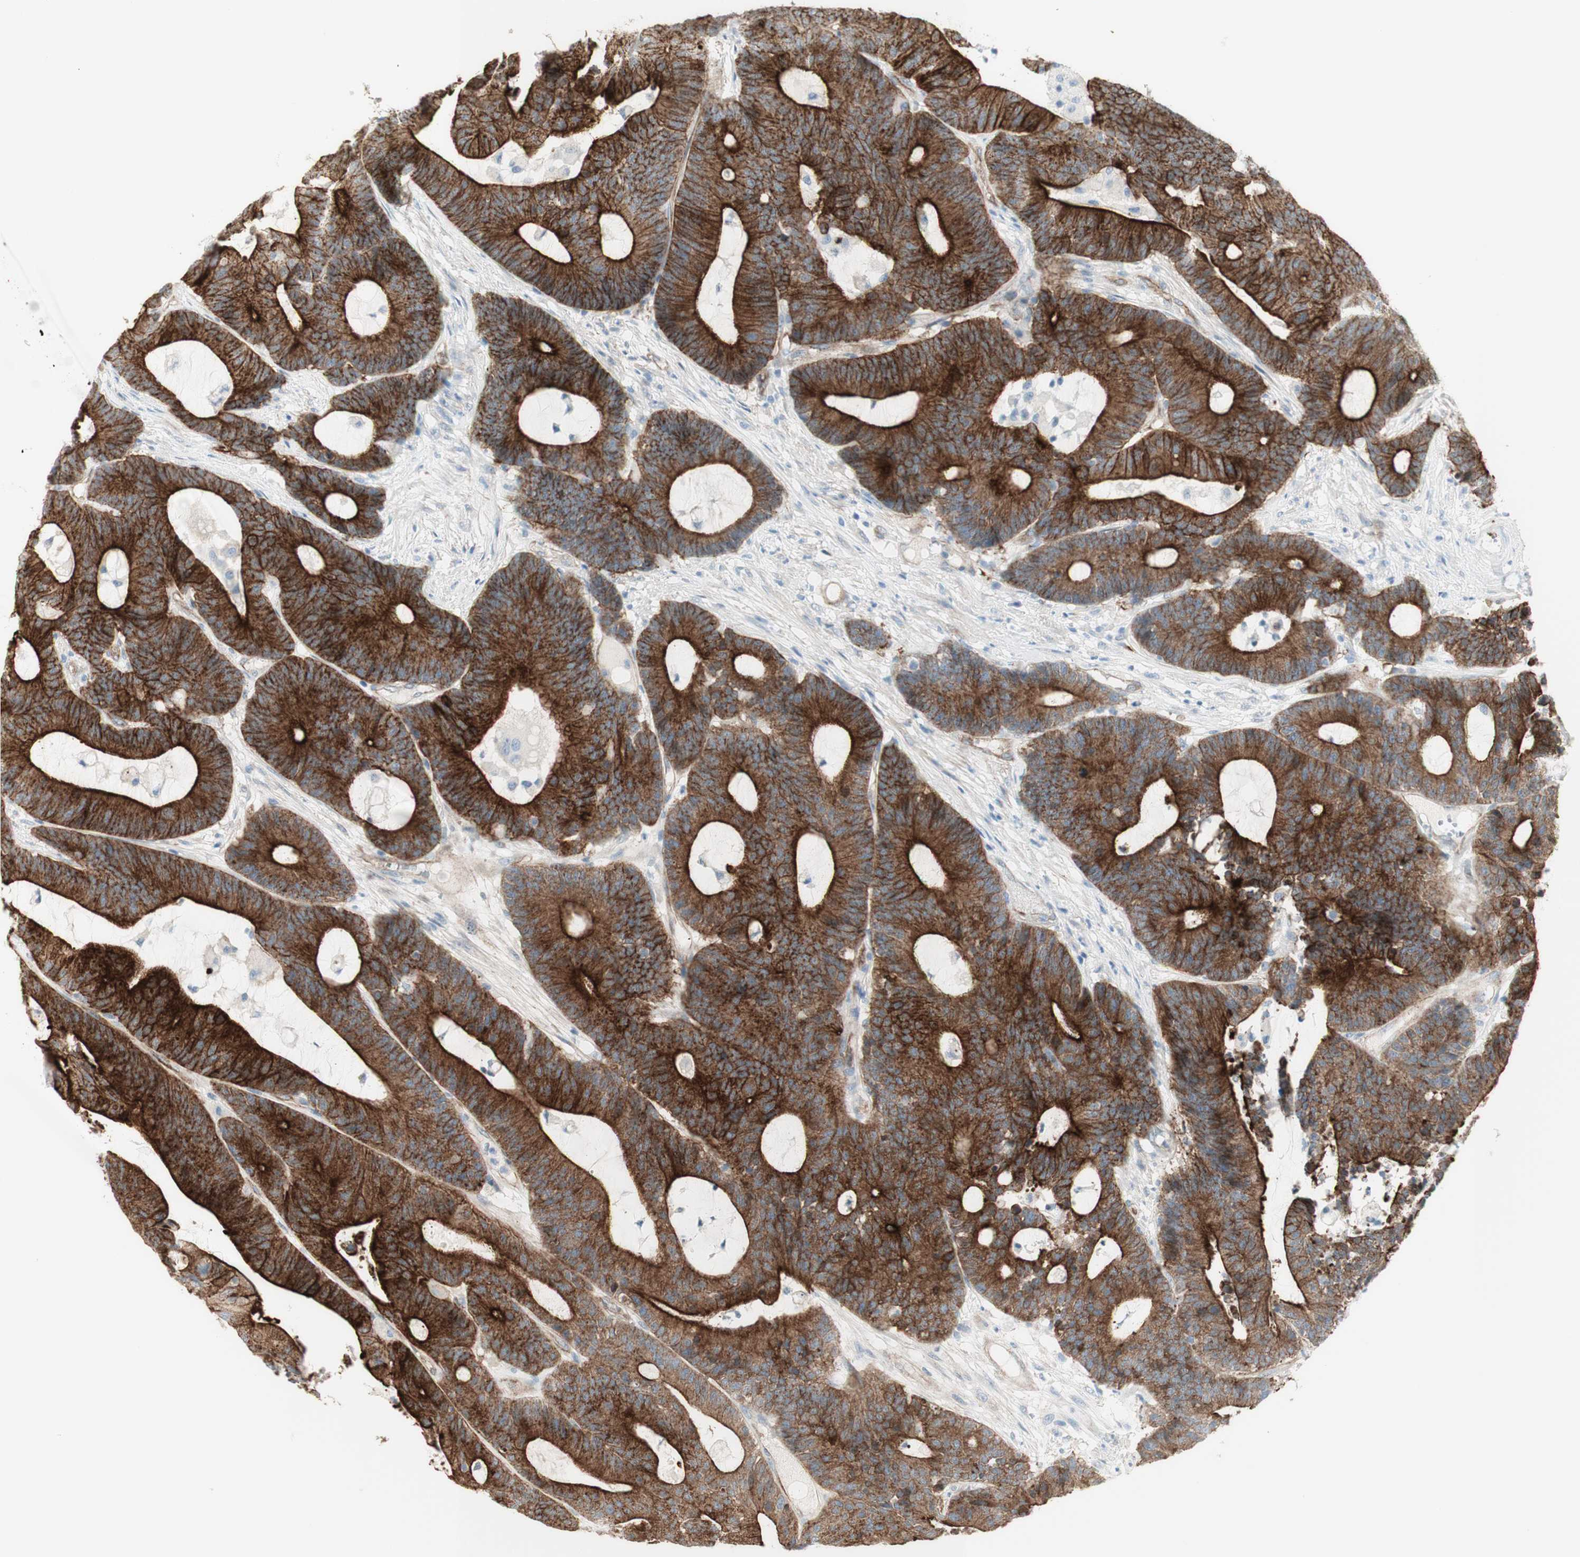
{"staining": {"intensity": "strong", "quantity": ">75%", "location": "cytoplasmic/membranous"}, "tissue": "colorectal cancer", "cell_type": "Tumor cells", "image_type": "cancer", "snomed": [{"axis": "morphology", "description": "Adenocarcinoma, NOS"}, {"axis": "topography", "description": "Colon"}], "caption": "Immunohistochemistry image of neoplastic tissue: adenocarcinoma (colorectal) stained using immunohistochemistry demonstrates high levels of strong protein expression localized specifically in the cytoplasmic/membranous of tumor cells, appearing as a cytoplasmic/membranous brown color.", "gene": "MYO6", "patient": {"sex": "female", "age": 84}}